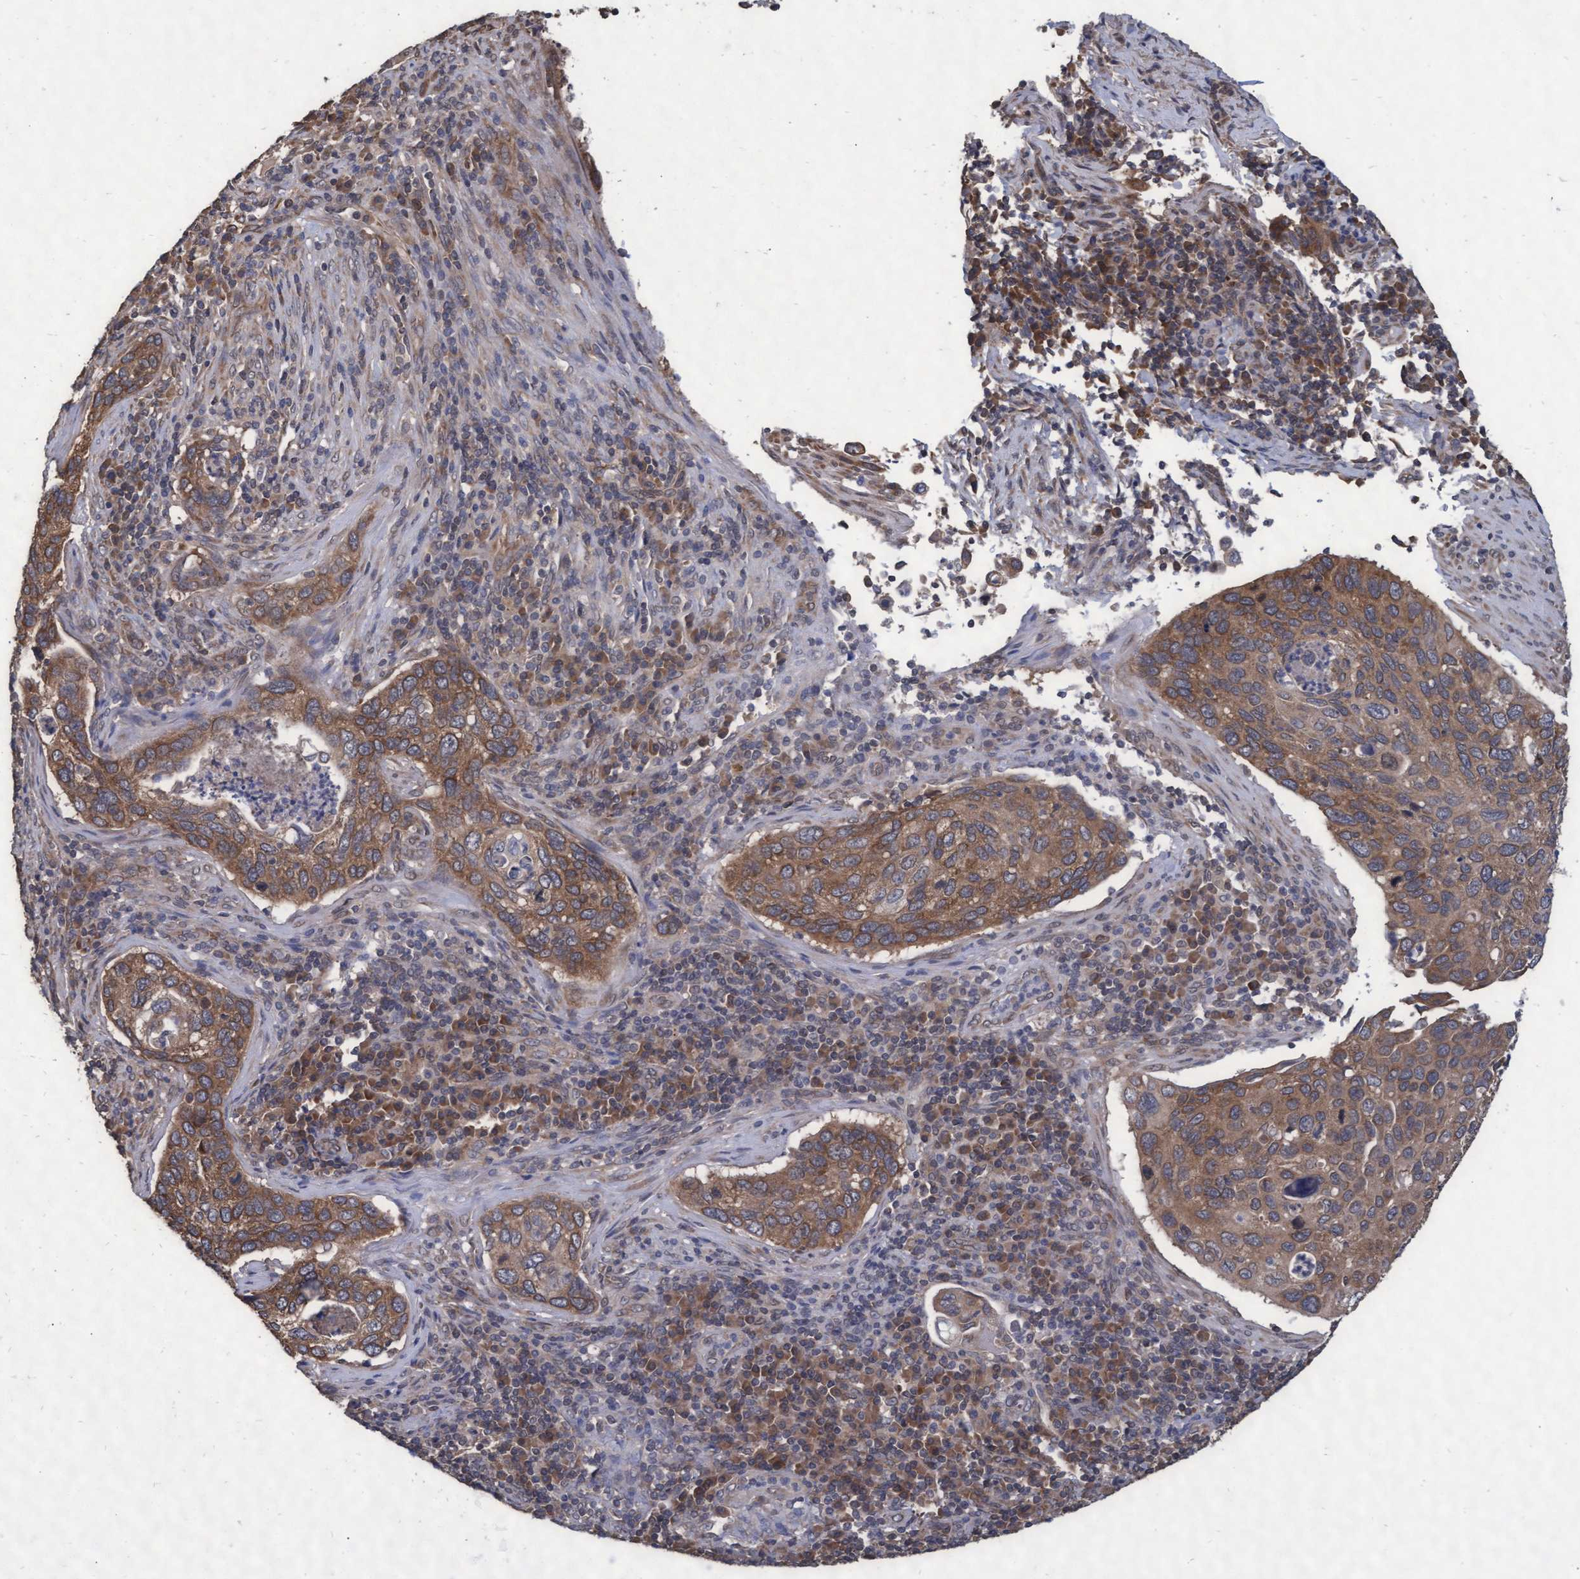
{"staining": {"intensity": "moderate", "quantity": ">75%", "location": "cytoplasmic/membranous"}, "tissue": "cervical cancer", "cell_type": "Tumor cells", "image_type": "cancer", "snomed": [{"axis": "morphology", "description": "Squamous cell carcinoma, NOS"}, {"axis": "topography", "description": "Cervix"}], "caption": "The immunohistochemical stain labels moderate cytoplasmic/membranous positivity in tumor cells of cervical cancer tissue.", "gene": "ABCF2", "patient": {"sex": "female", "age": 53}}